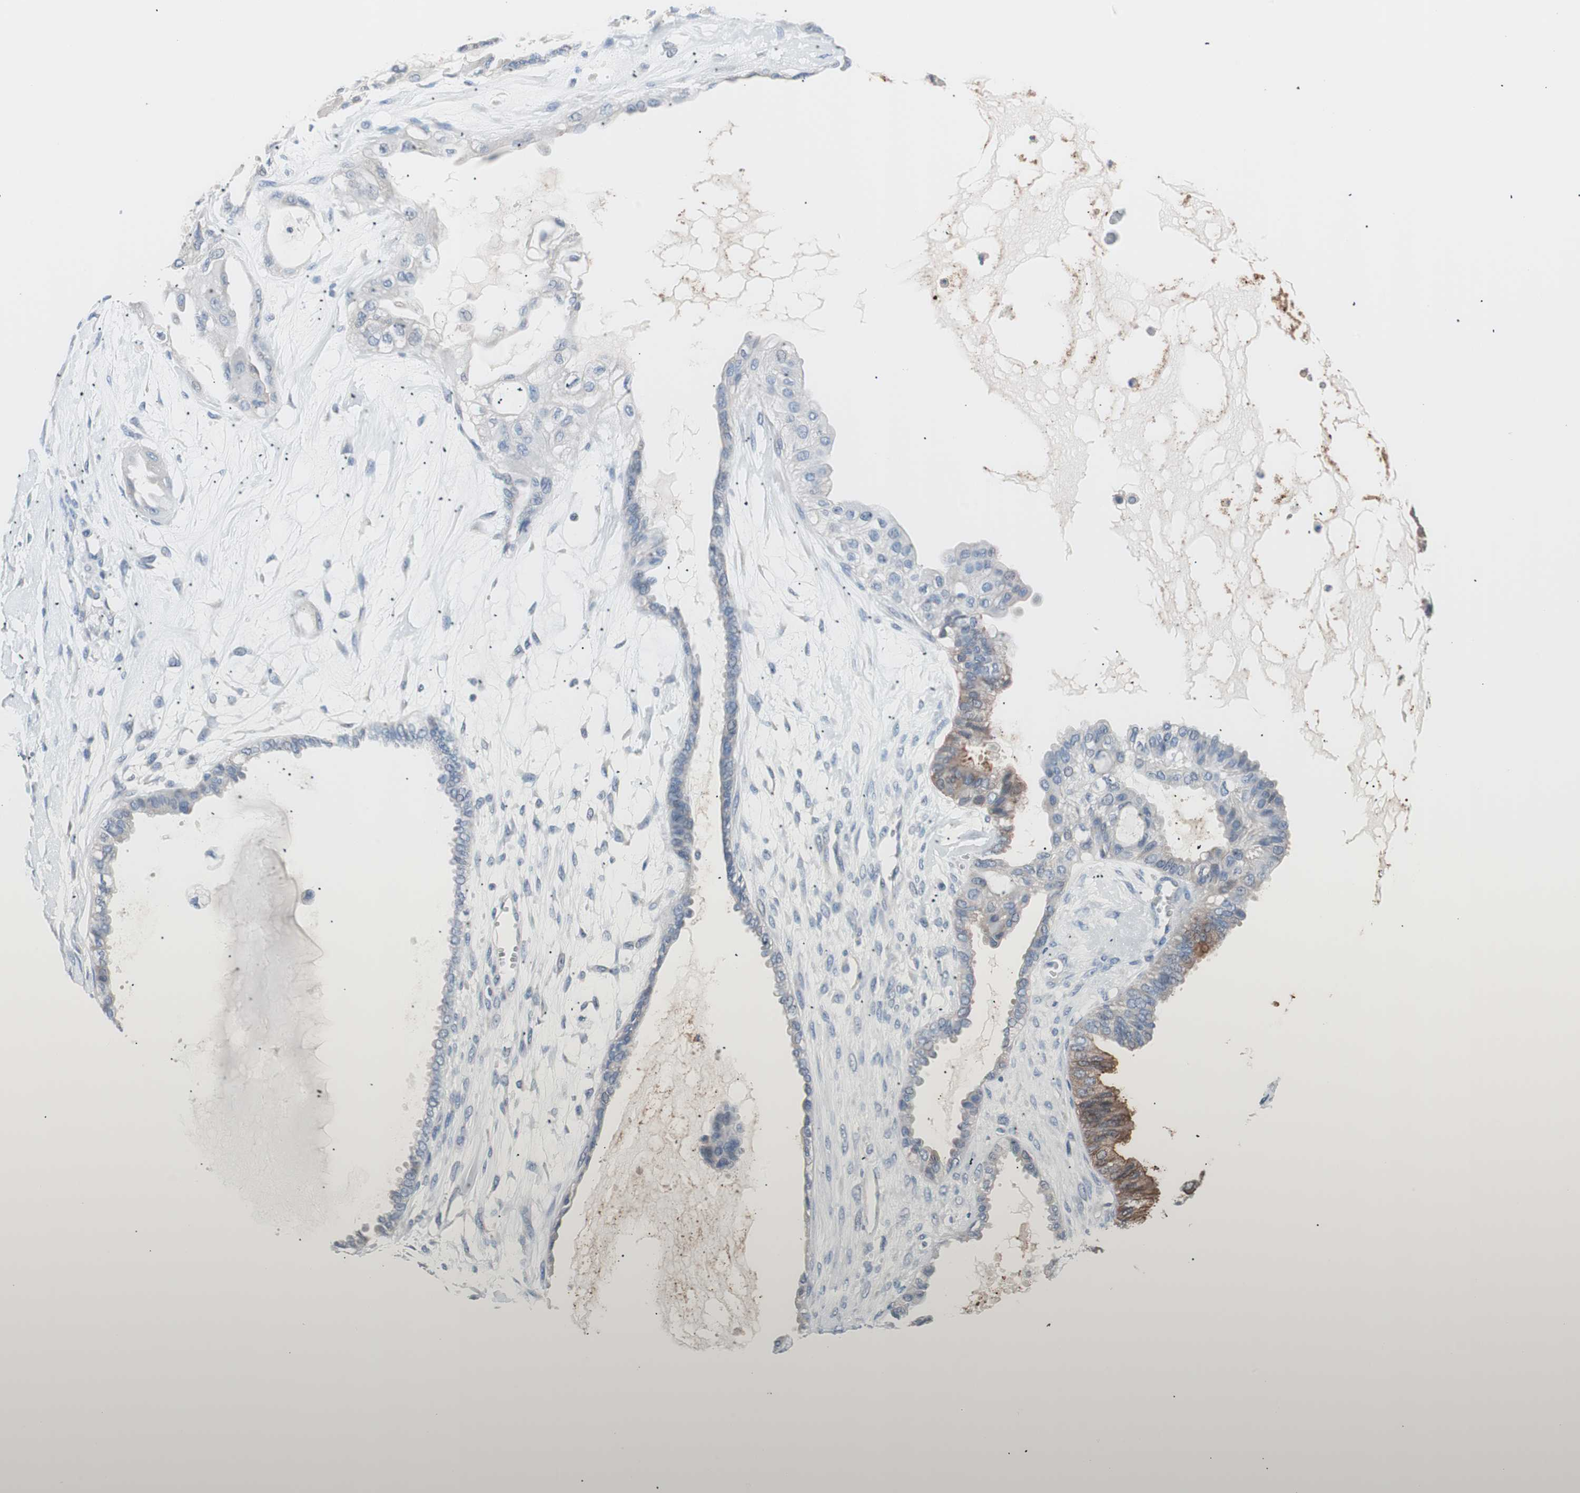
{"staining": {"intensity": "strong", "quantity": "25%-75%", "location": "cytoplasmic/membranous"}, "tissue": "ovarian cancer", "cell_type": "Tumor cells", "image_type": "cancer", "snomed": [{"axis": "morphology", "description": "Carcinoma, NOS"}, {"axis": "morphology", "description": "Carcinoma, endometroid"}, {"axis": "topography", "description": "Ovary"}], "caption": "Ovarian cancer stained for a protein exhibits strong cytoplasmic/membranous positivity in tumor cells. (brown staining indicates protein expression, while blue staining denotes nuclei).", "gene": "VIL1", "patient": {"sex": "female", "age": 50}}